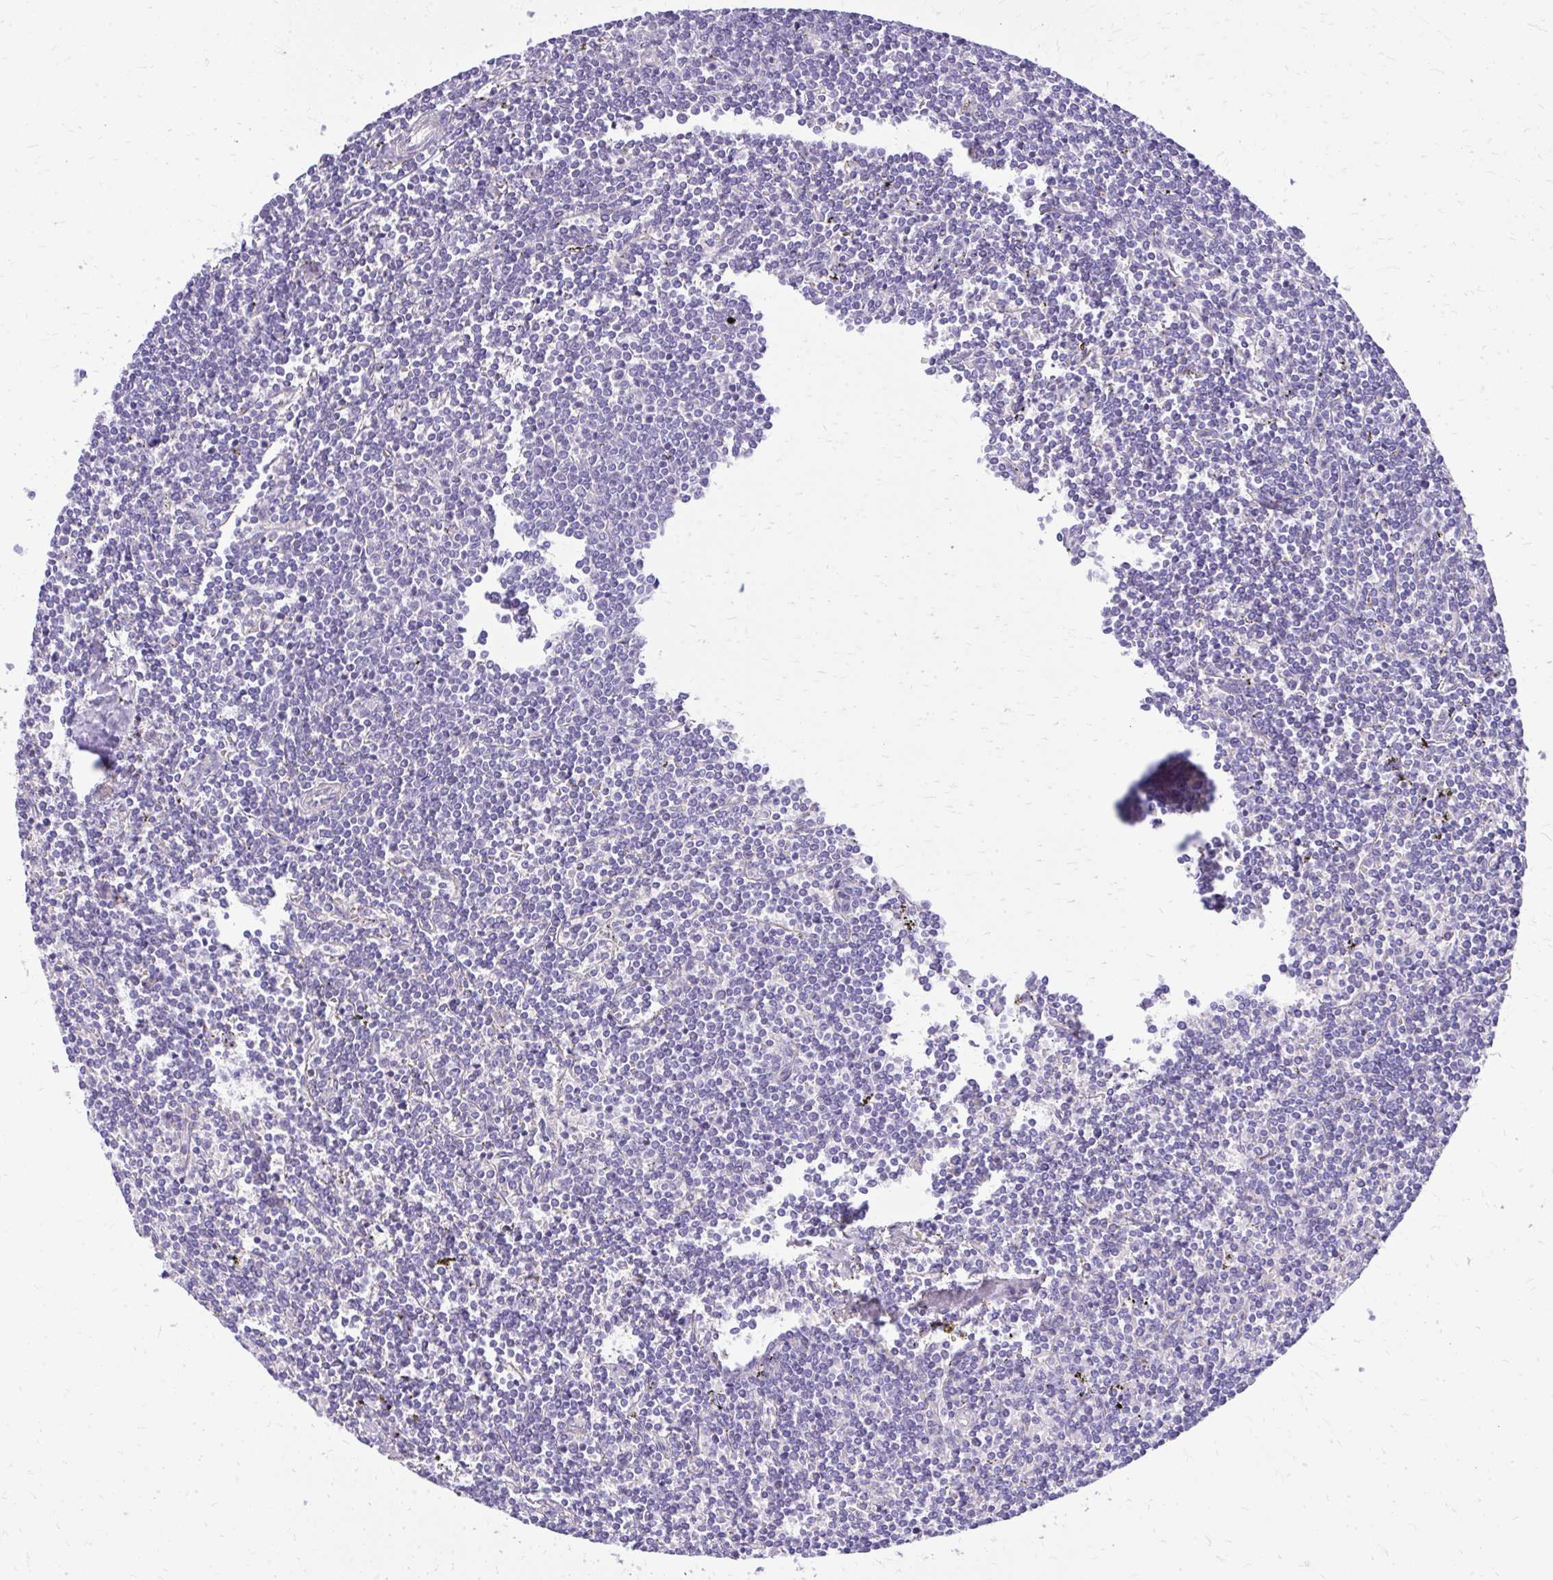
{"staining": {"intensity": "negative", "quantity": "none", "location": "none"}, "tissue": "lymphoma", "cell_type": "Tumor cells", "image_type": "cancer", "snomed": [{"axis": "morphology", "description": "Malignant lymphoma, non-Hodgkin's type, Low grade"}, {"axis": "topography", "description": "Spleen"}], "caption": "DAB (3,3'-diaminobenzidine) immunohistochemical staining of human lymphoma shows no significant expression in tumor cells.", "gene": "RUNDC3B", "patient": {"sex": "male", "age": 78}}